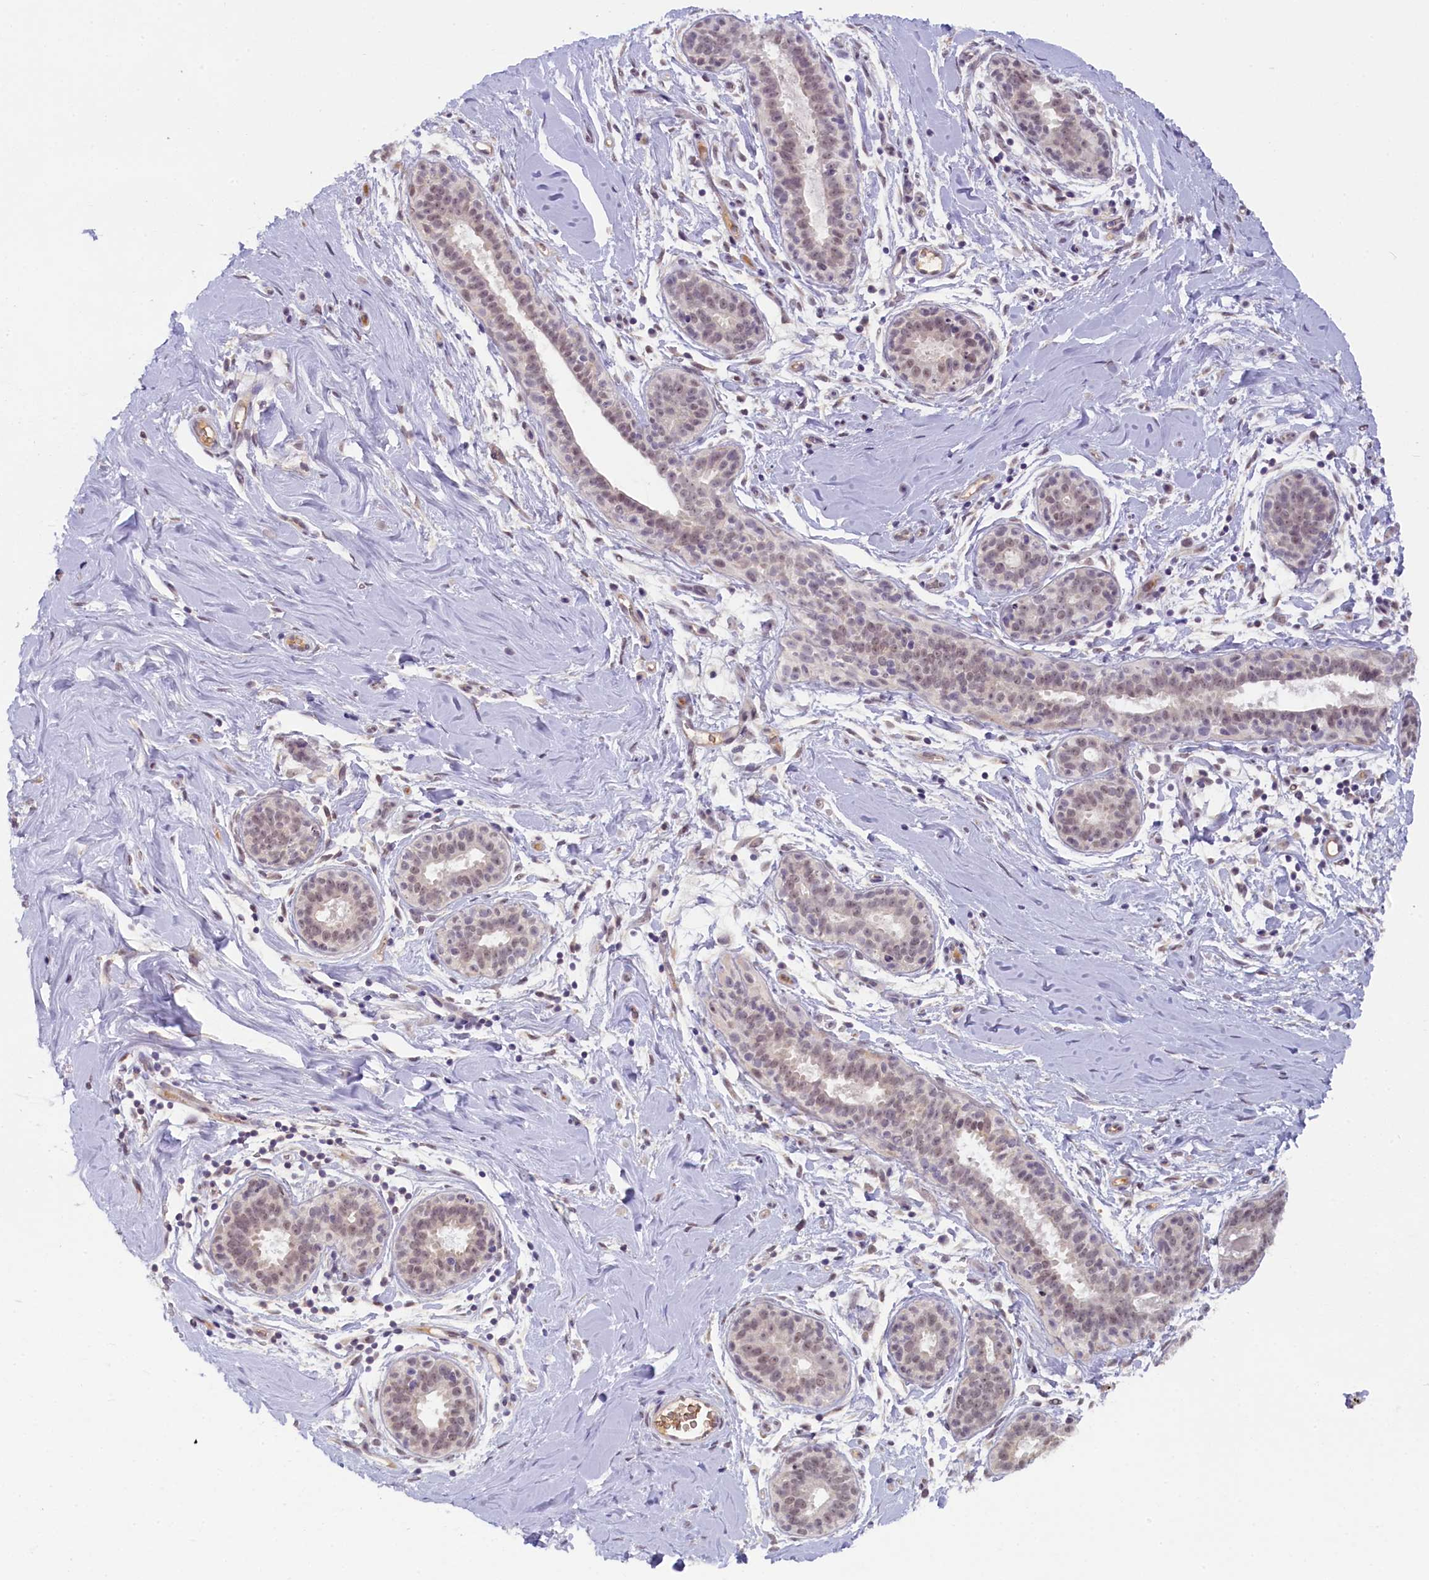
{"staining": {"intensity": "negative", "quantity": "none", "location": "none"}, "tissue": "adipose tissue", "cell_type": "Adipocytes", "image_type": "normal", "snomed": [{"axis": "morphology", "description": "Normal tissue, NOS"}, {"axis": "topography", "description": "Breast"}], "caption": "Adipocytes show no significant protein expression in unremarkable adipose tissue. (DAB immunohistochemistry visualized using brightfield microscopy, high magnification).", "gene": "CRAMP1", "patient": {"sex": "female", "age": 26}}